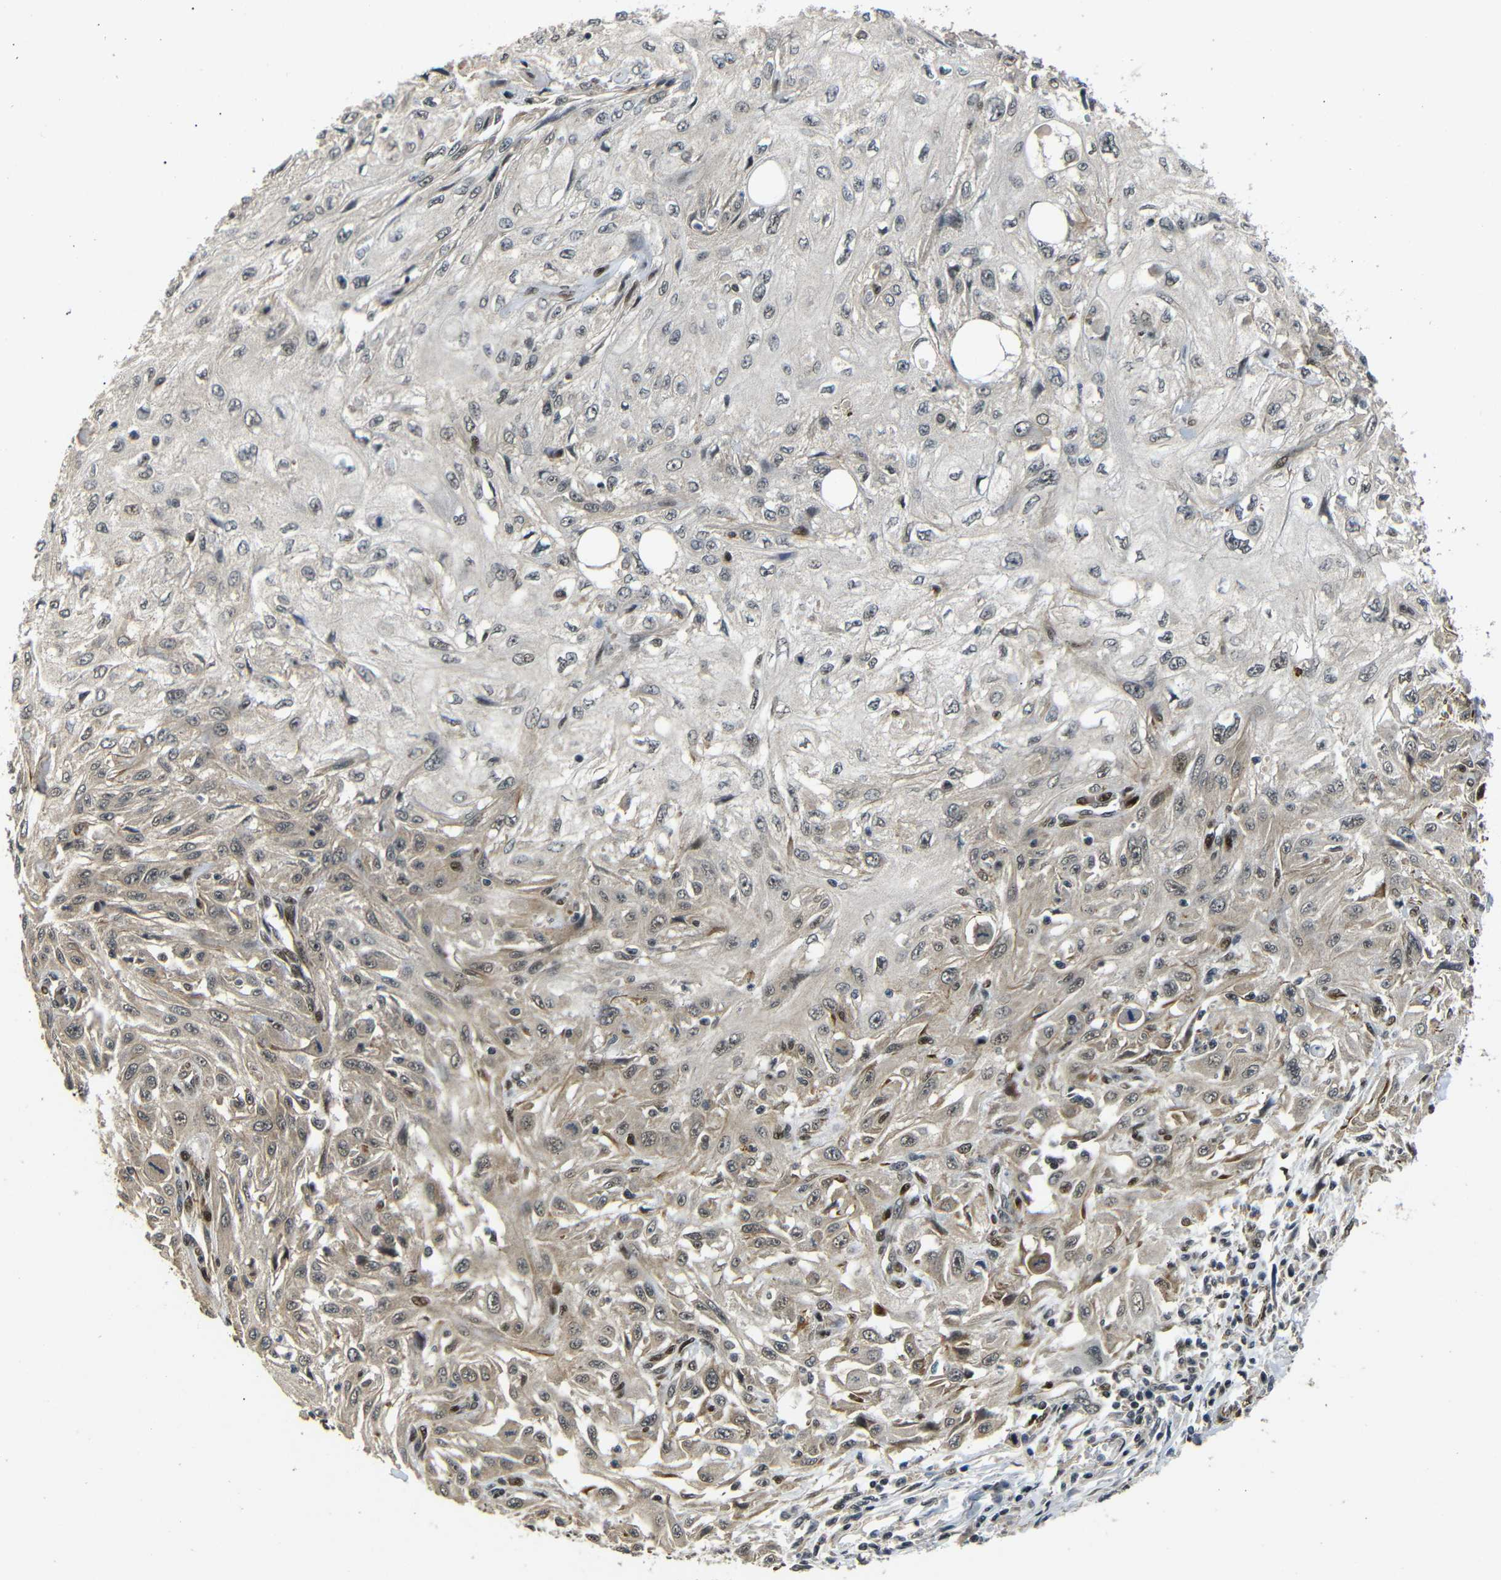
{"staining": {"intensity": "moderate", "quantity": "25%-75%", "location": "cytoplasmic/membranous,nuclear"}, "tissue": "skin cancer", "cell_type": "Tumor cells", "image_type": "cancer", "snomed": [{"axis": "morphology", "description": "Squamous cell carcinoma, NOS"}, {"axis": "topography", "description": "Skin"}], "caption": "Squamous cell carcinoma (skin) tissue exhibits moderate cytoplasmic/membranous and nuclear staining in approximately 25%-75% of tumor cells, visualized by immunohistochemistry. The staining was performed using DAB (3,3'-diaminobenzidine), with brown indicating positive protein expression. Nuclei are stained blue with hematoxylin.", "gene": "TBX2", "patient": {"sex": "male", "age": 75}}